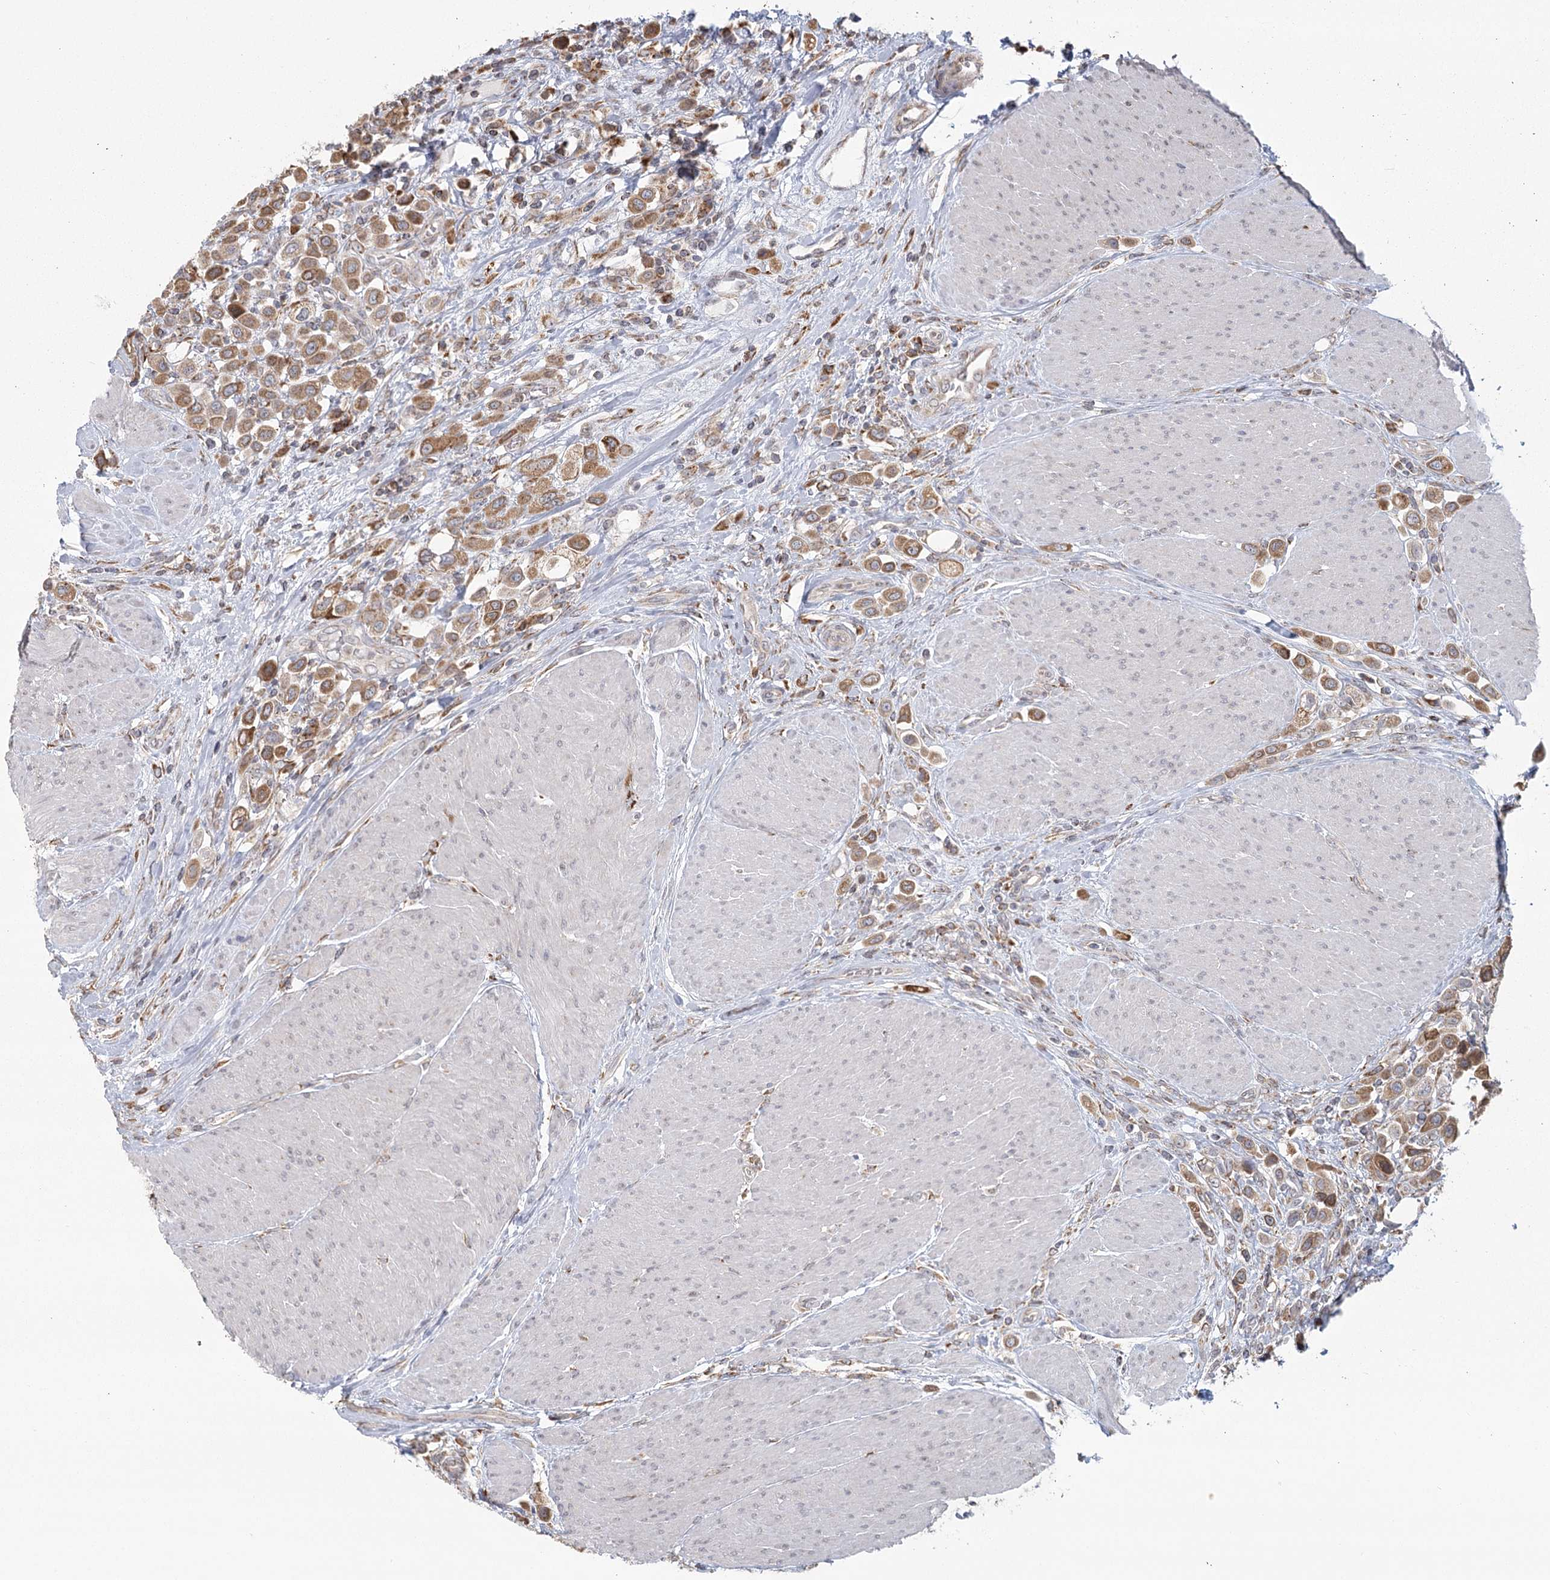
{"staining": {"intensity": "moderate", "quantity": ">75%", "location": "cytoplasmic/membranous"}, "tissue": "urothelial cancer", "cell_type": "Tumor cells", "image_type": "cancer", "snomed": [{"axis": "morphology", "description": "Urothelial carcinoma, High grade"}, {"axis": "topography", "description": "Urinary bladder"}], "caption": "Urothelial cancer stained with a protein marker shows moderate staining in tumor cells.", "gene": "LACTB", "patient": {"sex": "male", "age": 50}}